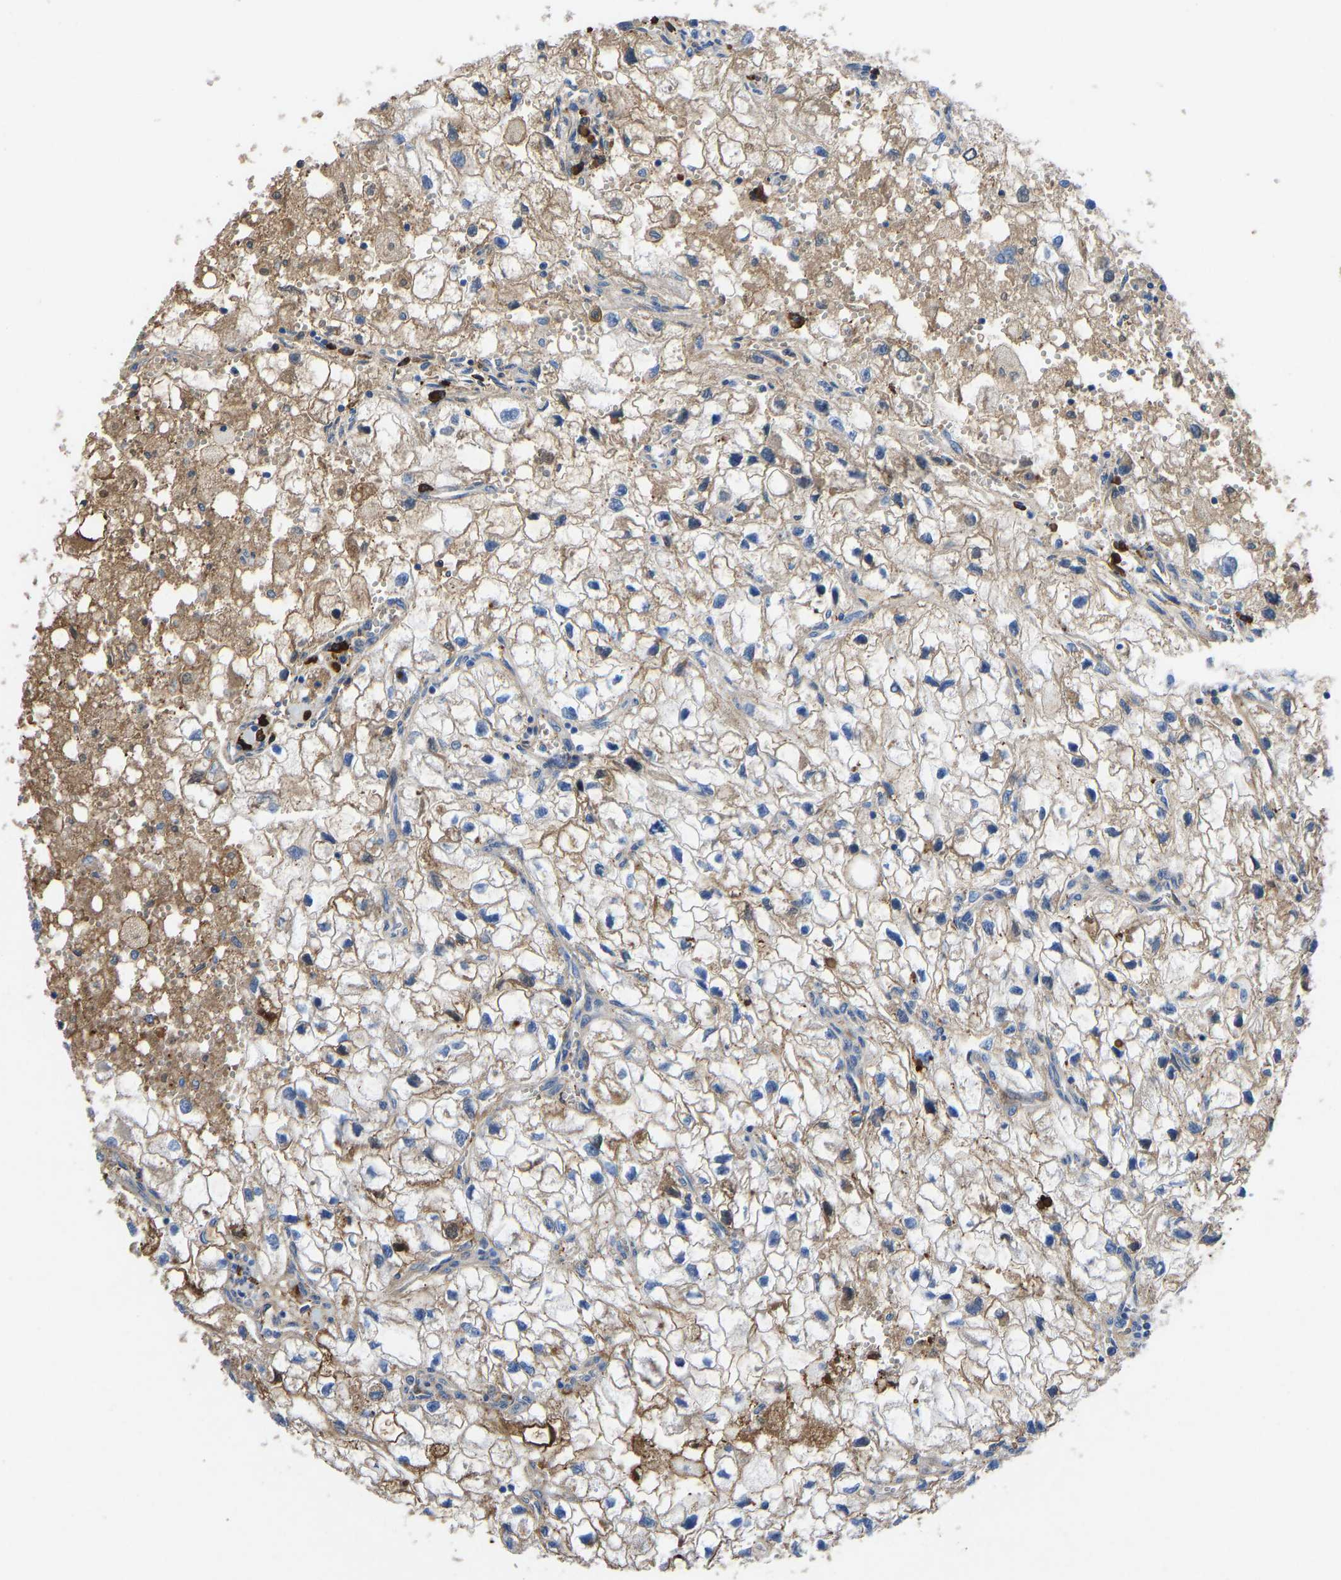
{"staining": {"intensity": "moderate", "quantity": ">75%", "location": "cytoplasmic/membranous"}, "tissue": "renal cancer", "cell_type": "Tumor cells", "image_type": "cancer", "snomed": [{"axis": "morphology", "description": "Adenocarcinoma, NOS"}, {"axis": "topography", "description": "Kidney"}], "caption": "A medium amount of moderate cytoplasmic/membranous positivity is present in approximately >75% of tumor cells in renal adenocarcinoma tissue.", "gene": "HSPG2", "patient": {"sex": "female", "age": 70}}